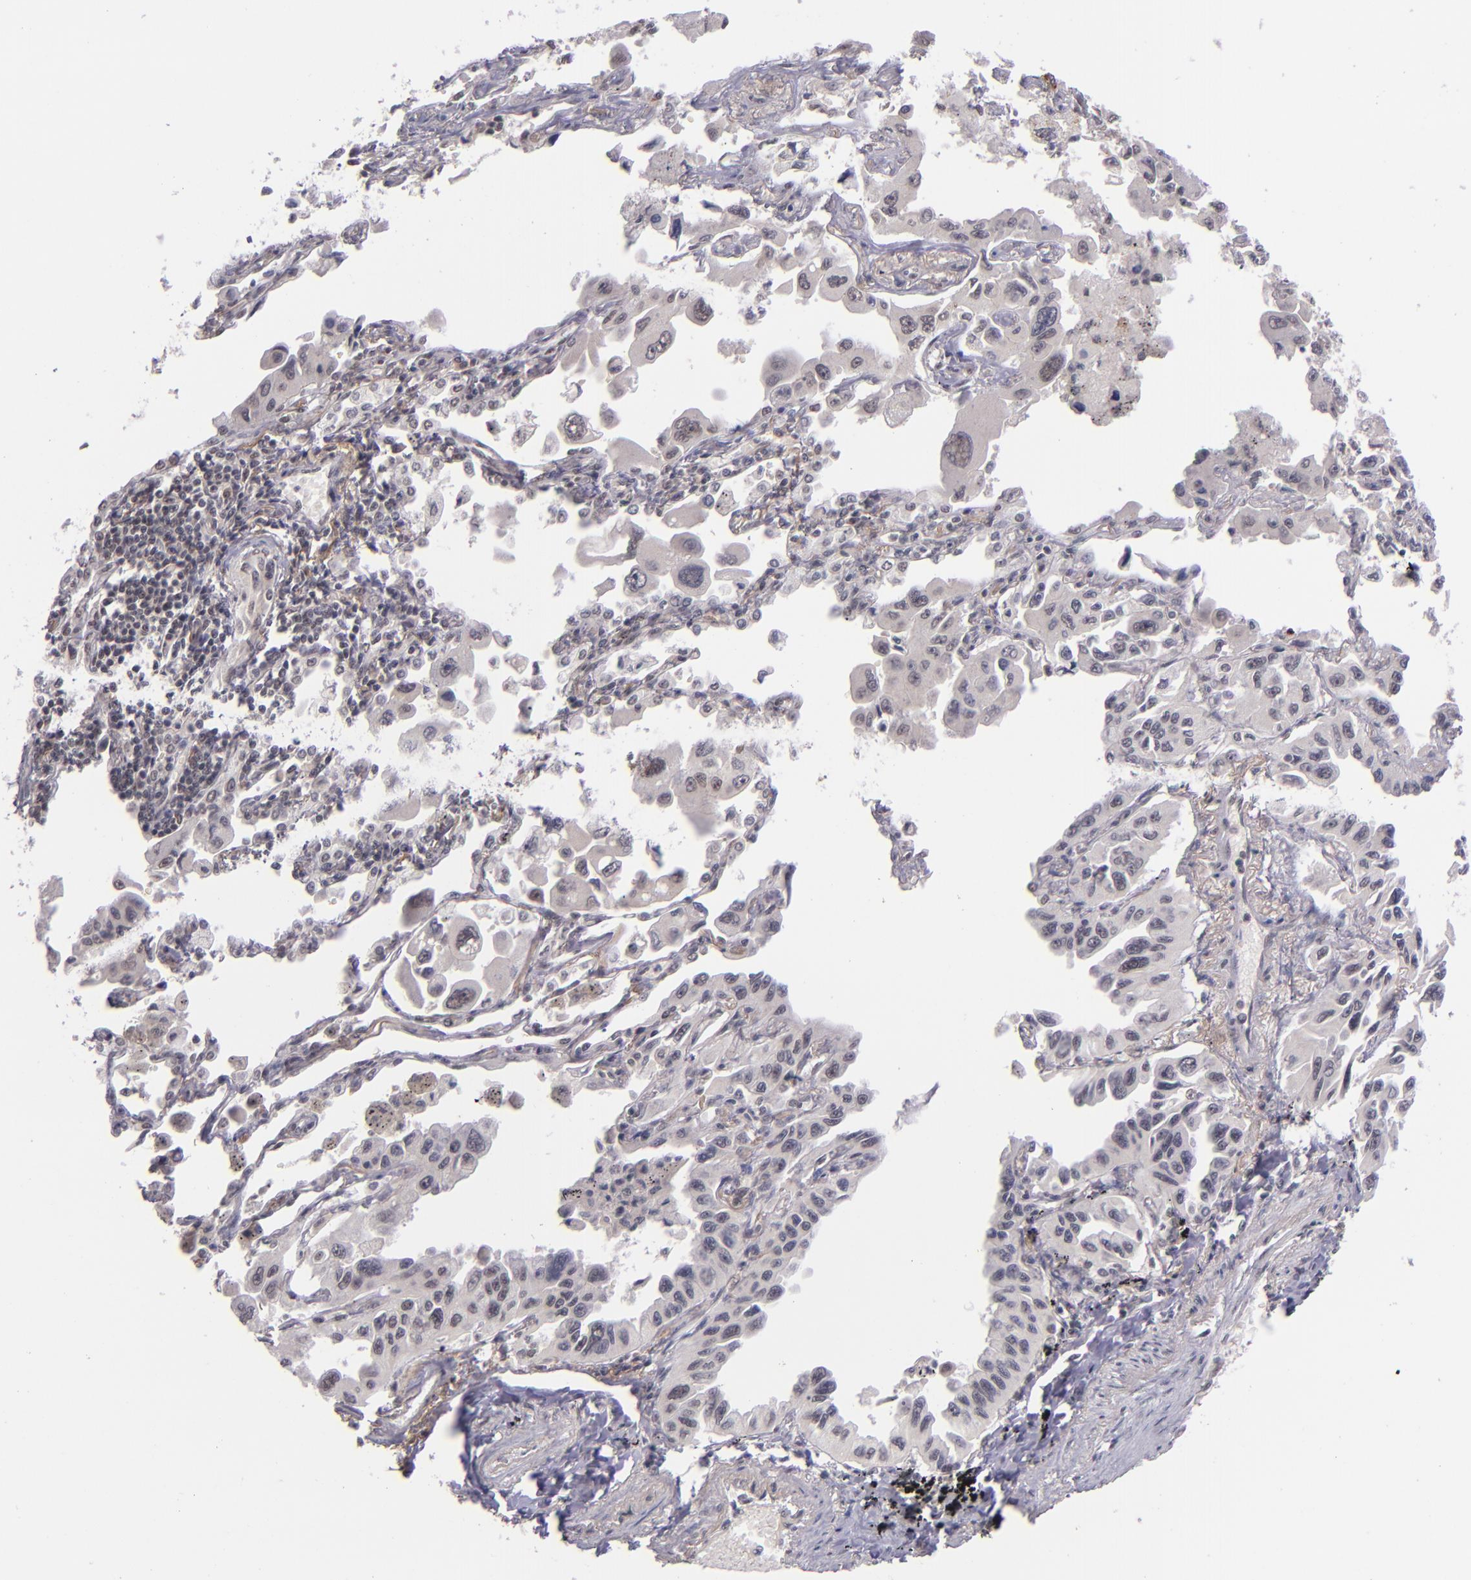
{"staining": {"intensity": "weak", "quantity": "<25%", "location": "nuclear"}, "tissue": "lung cancer", "cell_type": "Tumor cells", "image_type": "cancer", "snomed": [{"axis": "morphology", "description": "Adenocarcinoma, NOS"}, {"axis": "topography", "description": "Lung"}], "caption": "Immunohistochemical staining of human lung adenocarcinoma displays no significant positivity in tumor cells.", "gene": "ZNF148", "patient": {"sex": "male", "age": 64}}